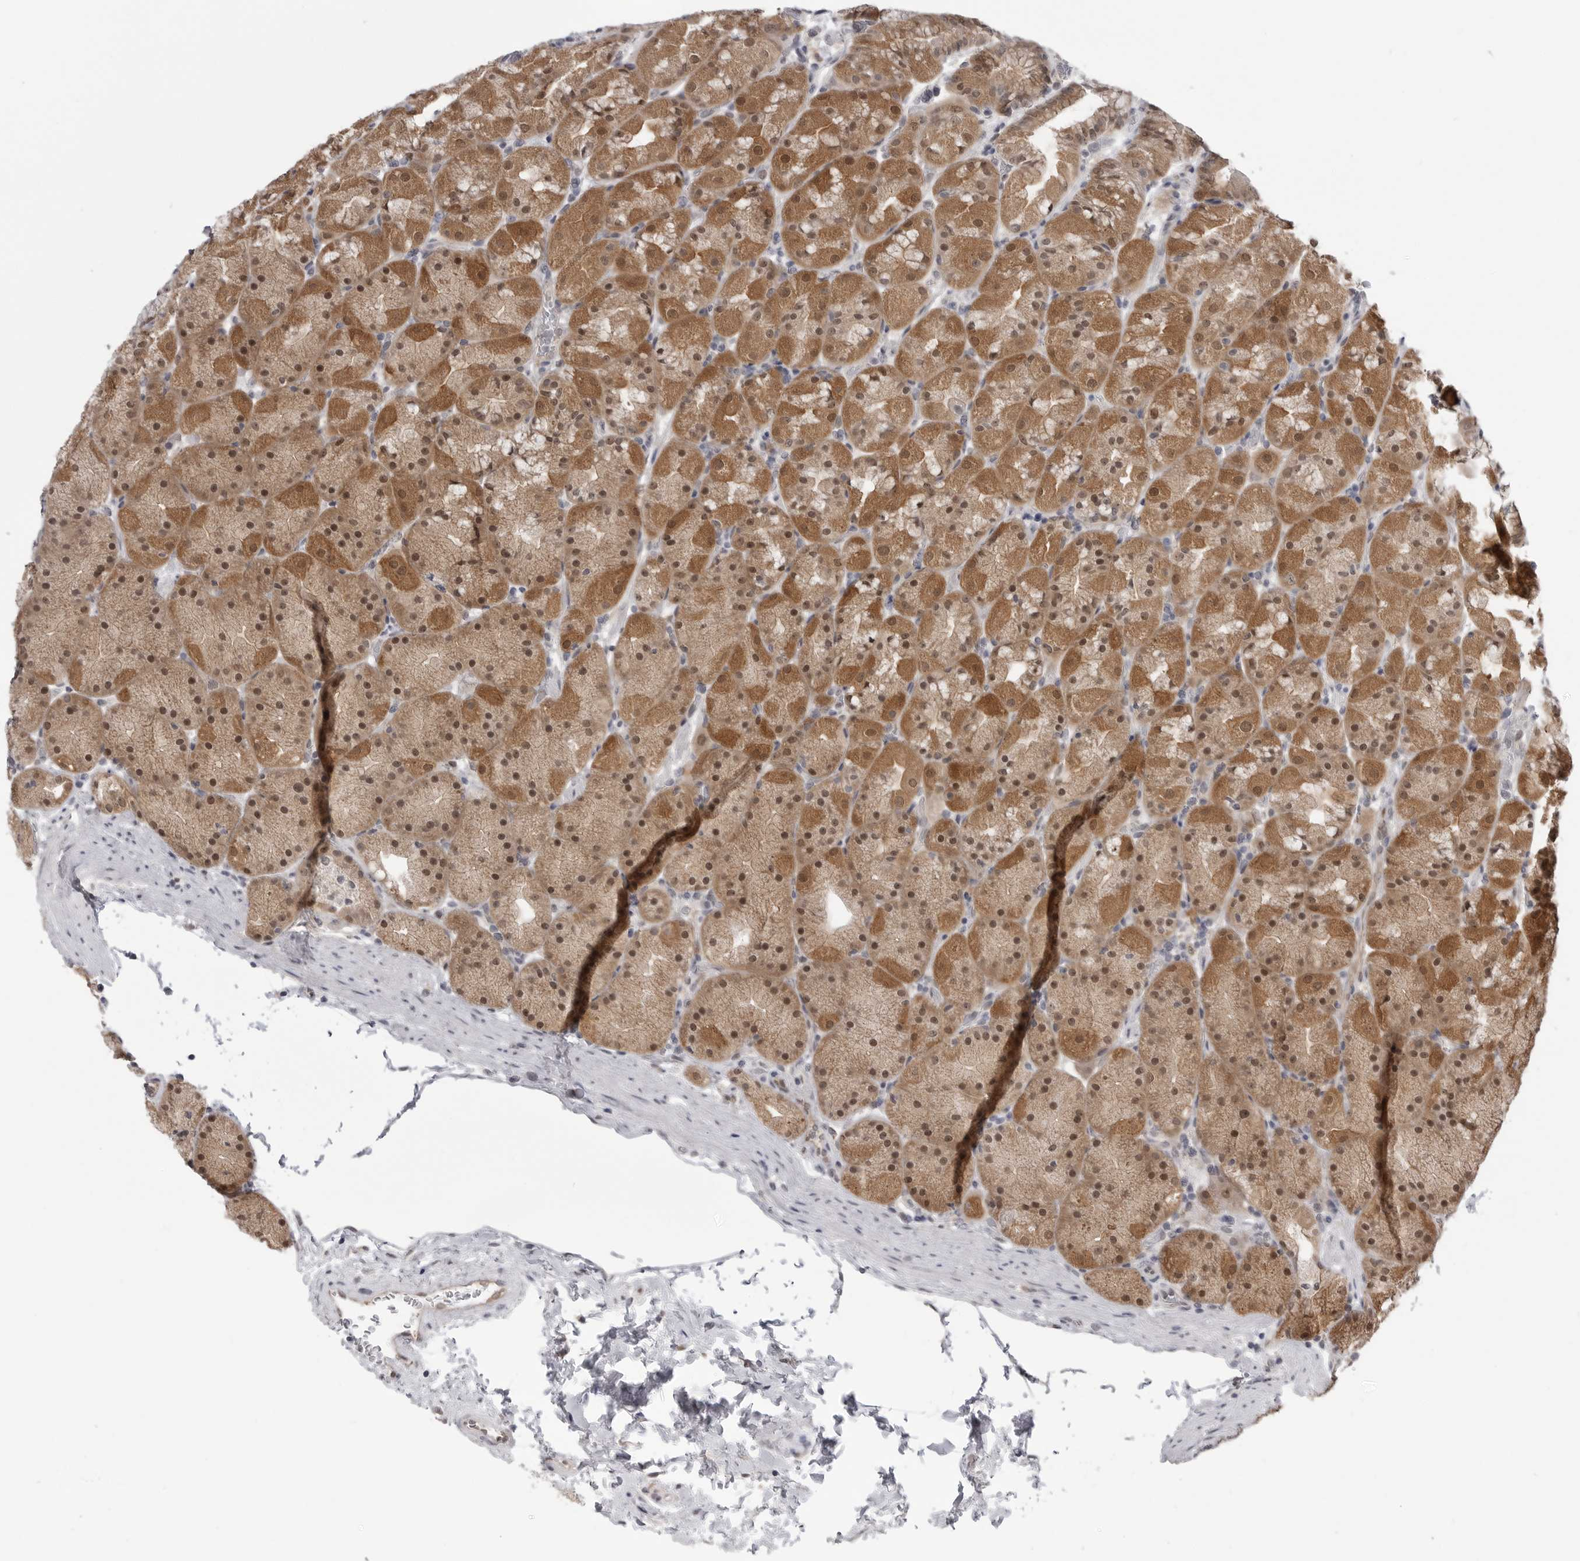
{"staining": {"intensity": "moderate", "quantity": ">75%", "location": "cytoplasmic/membranous,nuclear"}, "tissue": "stomach", "cell_type": "Glandular cells", "image_type": "normal", "snomed": [{"axis": "morphology", "description": "Normal tissue, NOS"}, {"axis": "topography", "description": "Stomach, upper"}, {"axis": "topography", "description": "Stomach"}], "caption": "Human stomach stained for a protein (brown) reveals moderate cytoplasmic/membranous,nuclear positive staining in approximately >75% of glandular cells.", "gene": "PNPO", "patient": {"sex": "male", "age": 48}}